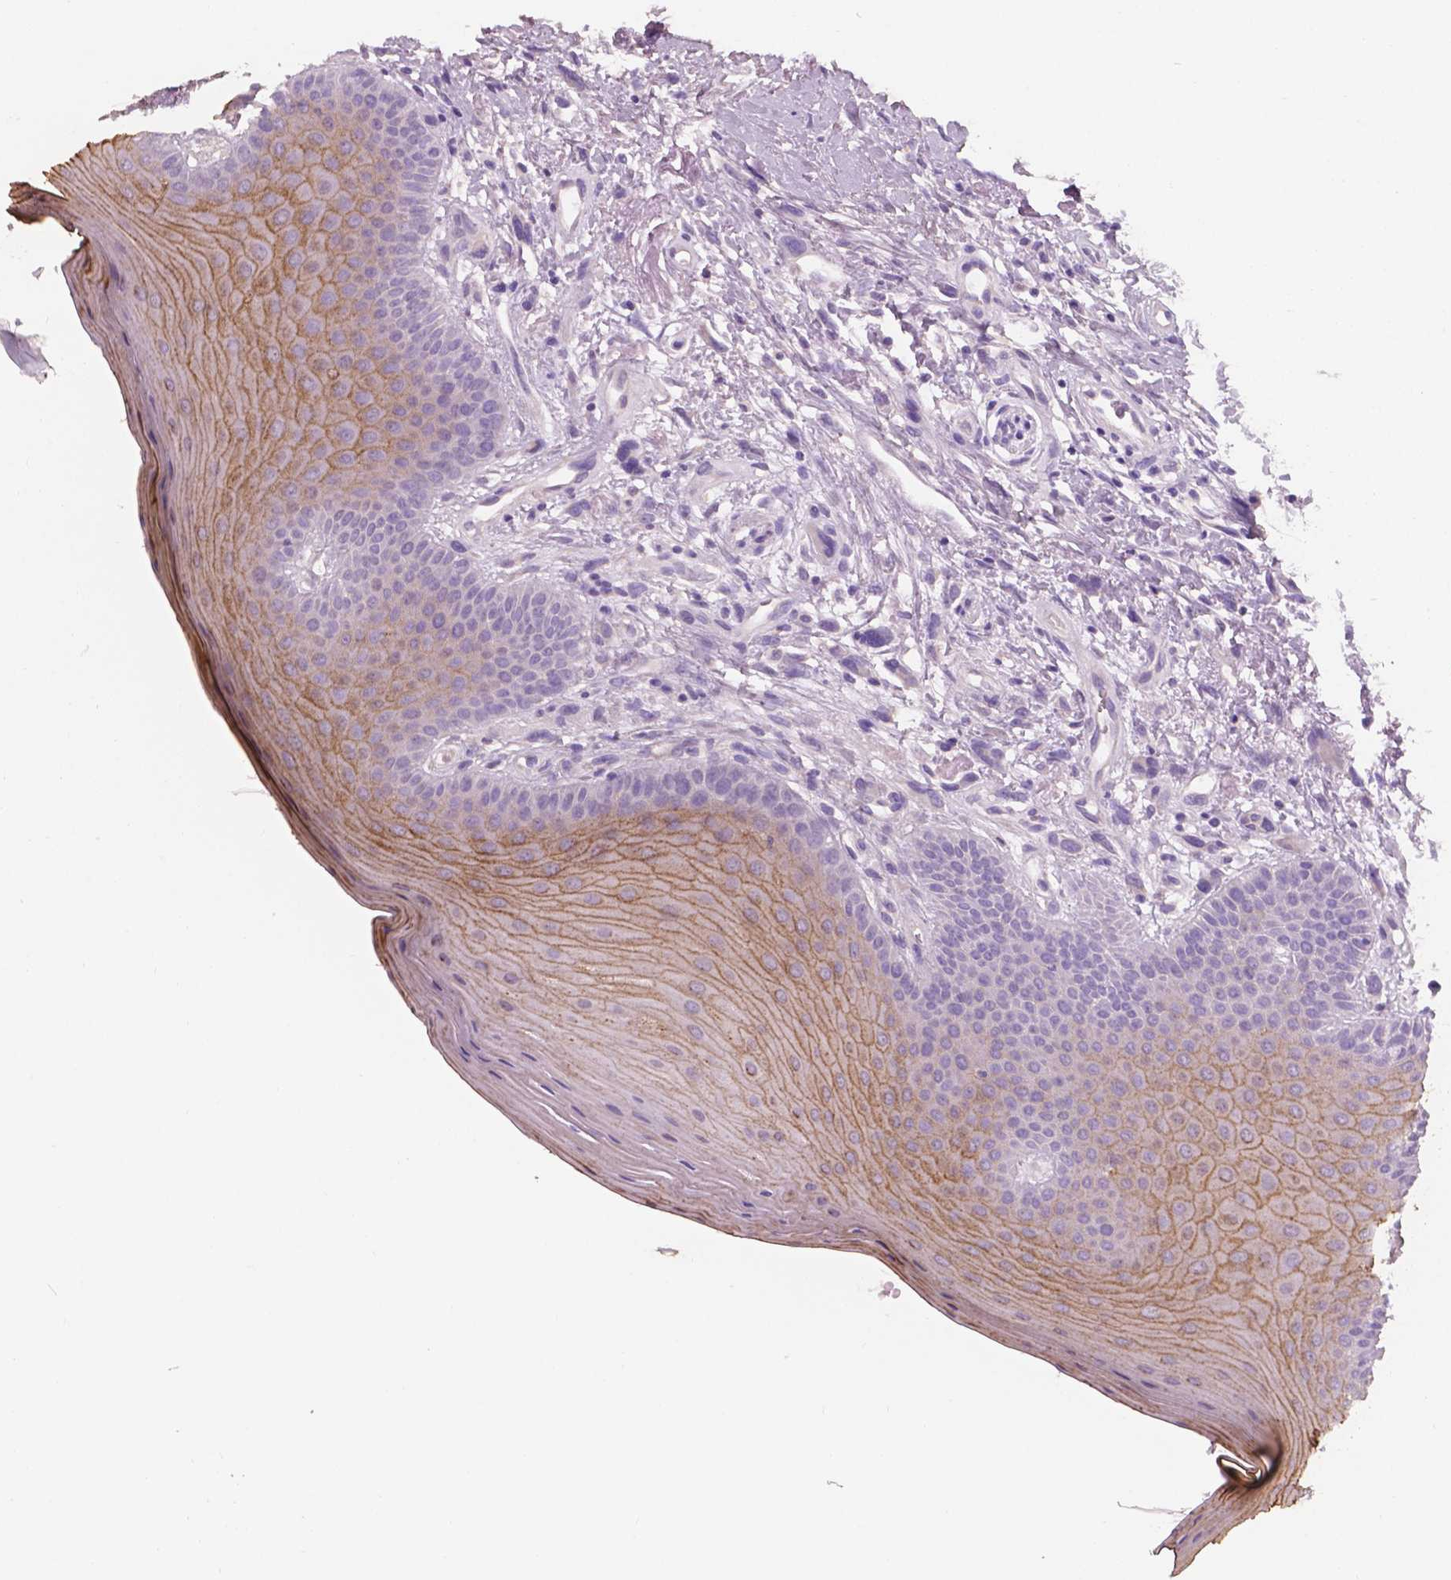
{"staining": {"intensity": "moderate", "quantity": "<25%", "location": "cytoplasmic/membranous"}, "tissue": "oral mucosa", "cell_type": "Squamous epithelial cells", "image_type": "normal", "snomed": [{"axis": "morphology", "description": "Normal tissue, NOS"}, {"axis": "morphology", "description": "Normal morphology"}, {"axis": "topography", "description": "Oral tissue"}], "caption": "Immunohistochemical staining of normal human oral mucosa reveals moderate cytoplasmic/membranous protein positivity in about <25% of squamous epithelial cells.", "gene": "SBSN", "patient": {"sex": "female", "age": 76}}